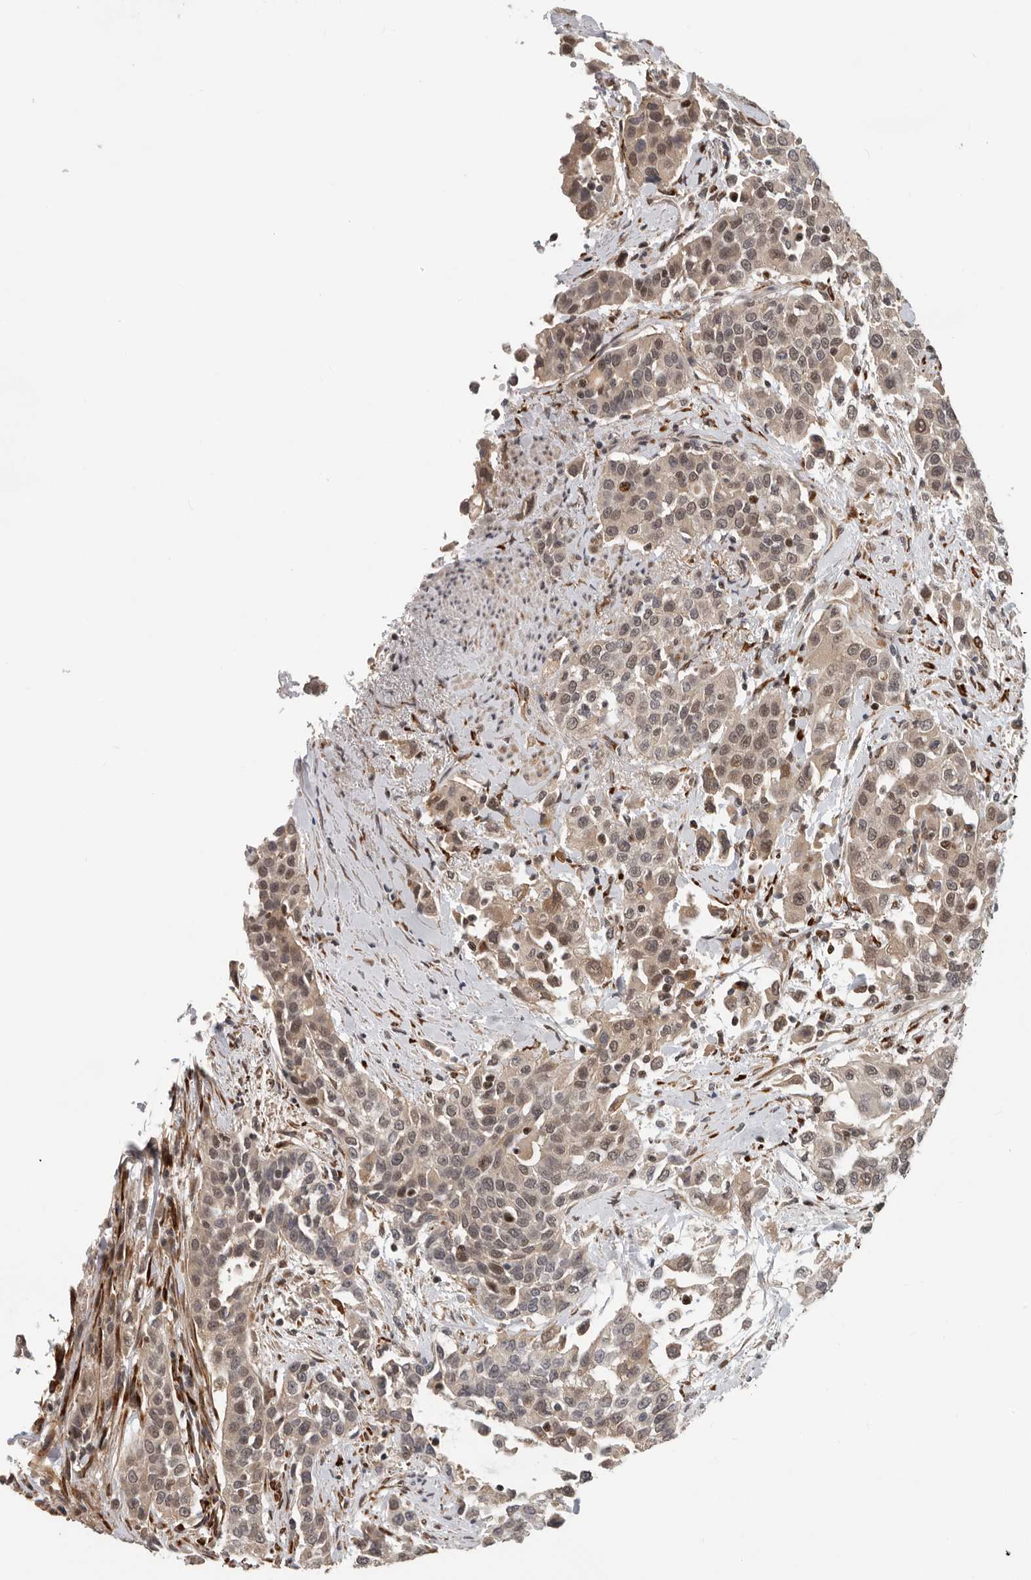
{"staining": {"intensity": "moderate", "quantity": ">75%", "location": "nuclear"}, "tissue": "urothelial cancer", "cell_type": "Tumor cells", "image_type": "cancer", "snomed": [{"axis": "morphology", "description": "Urothelial carcinoma, High grade"}, {"axis": "topography", "description": "Urinary bladder"}], "caption": "High-grade urothelial carcinoma tissue exhibits moderate nuclear staining in approximately >75% of tumor cells, visualized by immunohistochemistry. The staining was performed using DAB (3,3'-diaminobenzidine), with brown indicating positive protein expression. Nuclei are stained blue with hematoxylin.", "gene": "HENMT1", "patient": {"sex": "female", "age": 80}}